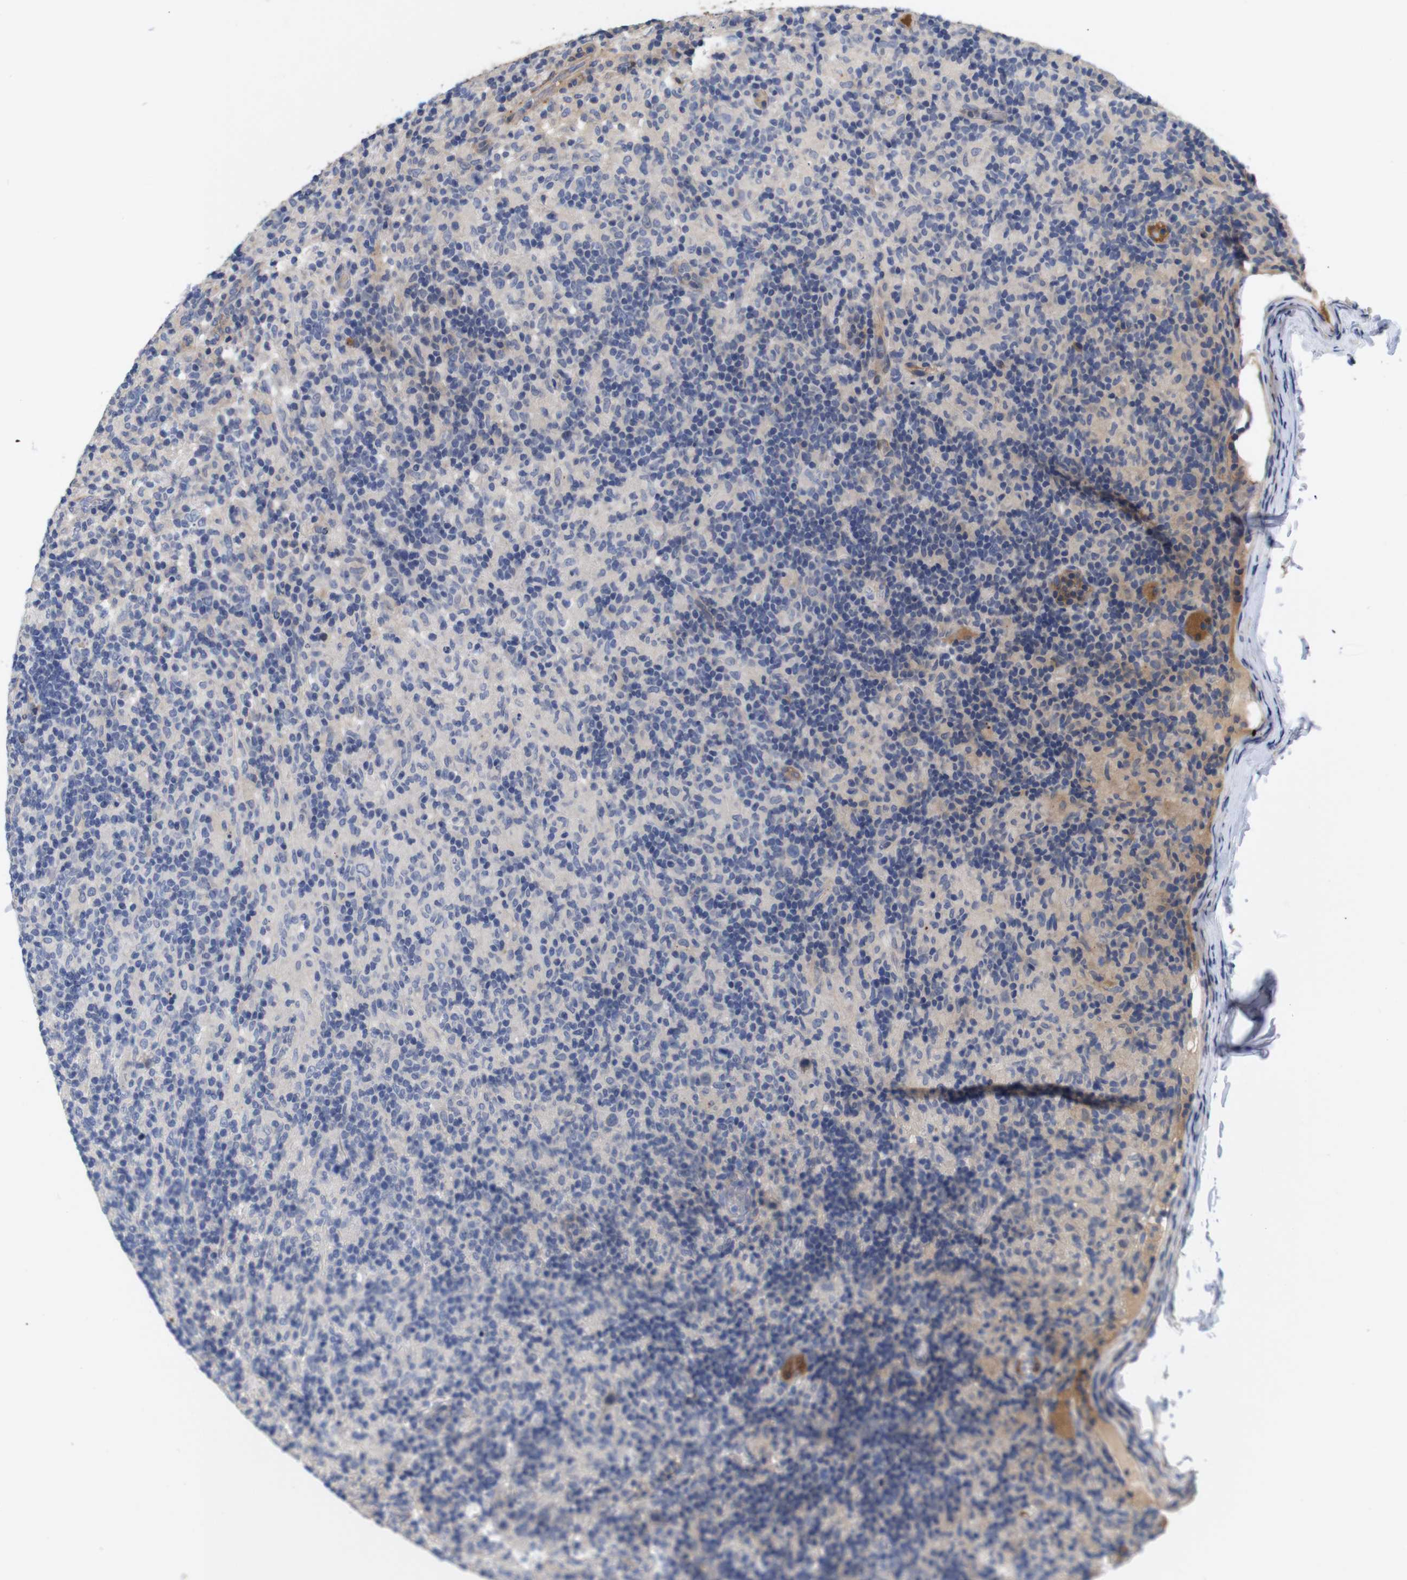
{"staining": {"intensity": "negative", "quantity": "none", "location": "none"}, "tissue": "lymphoma", "cell_type": "Tumor cells", "image_type": "cancer", "snomed": [{"axis": "morphology", "description": "Hodgkin's disease, NOS"}, {"axis": "topography", "description": "Lymph node"}], "caption": "A histopathology image of human Hodgkin's disease is negative for staining in tumor cells. (DAB IHC with hematoxylin counter stain).", "gene": "SPRY3", "patient": {"sex": "male", "age": 70}}